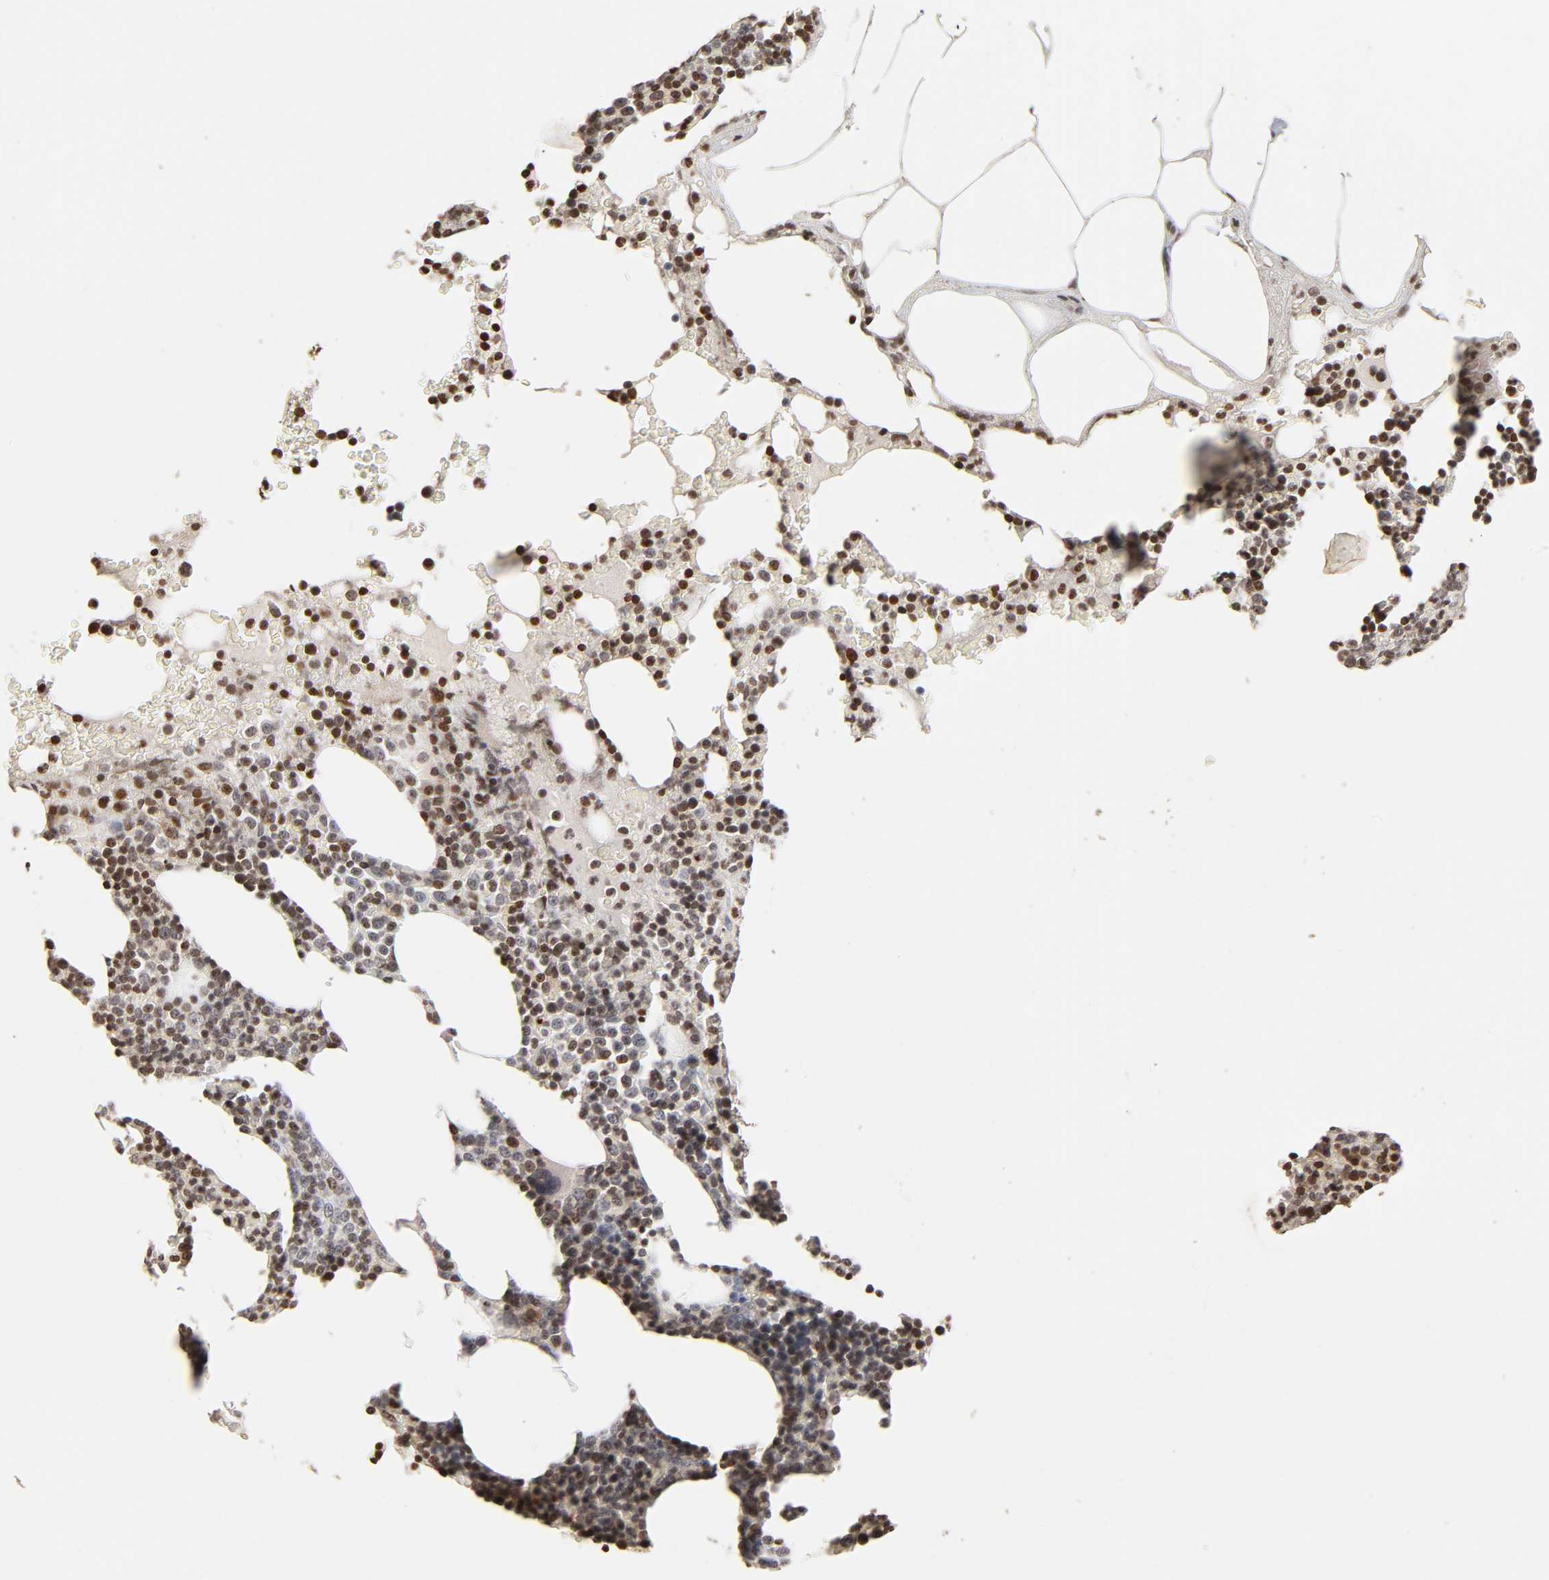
{"staining": {"intensity": "strong", "quantity": ">75%", "location": "nuclear"}, "tissue": "bone marrow", "cell_type": "Hematopoietic cells", "image_type": "normal", "snomed": [{"axis": "morphology", "description": "Normal tissue, NOS"}, {"axis": "topography", "description": "Bone marrow"}], "caption": "Benign bone marrow reveals strong nuclear staining in approximately >75% of hematopoietic cells, visualized by immunohistochemistry.", "gene": "ZNF473", "patient": {"sex": "female", "age": 66}}